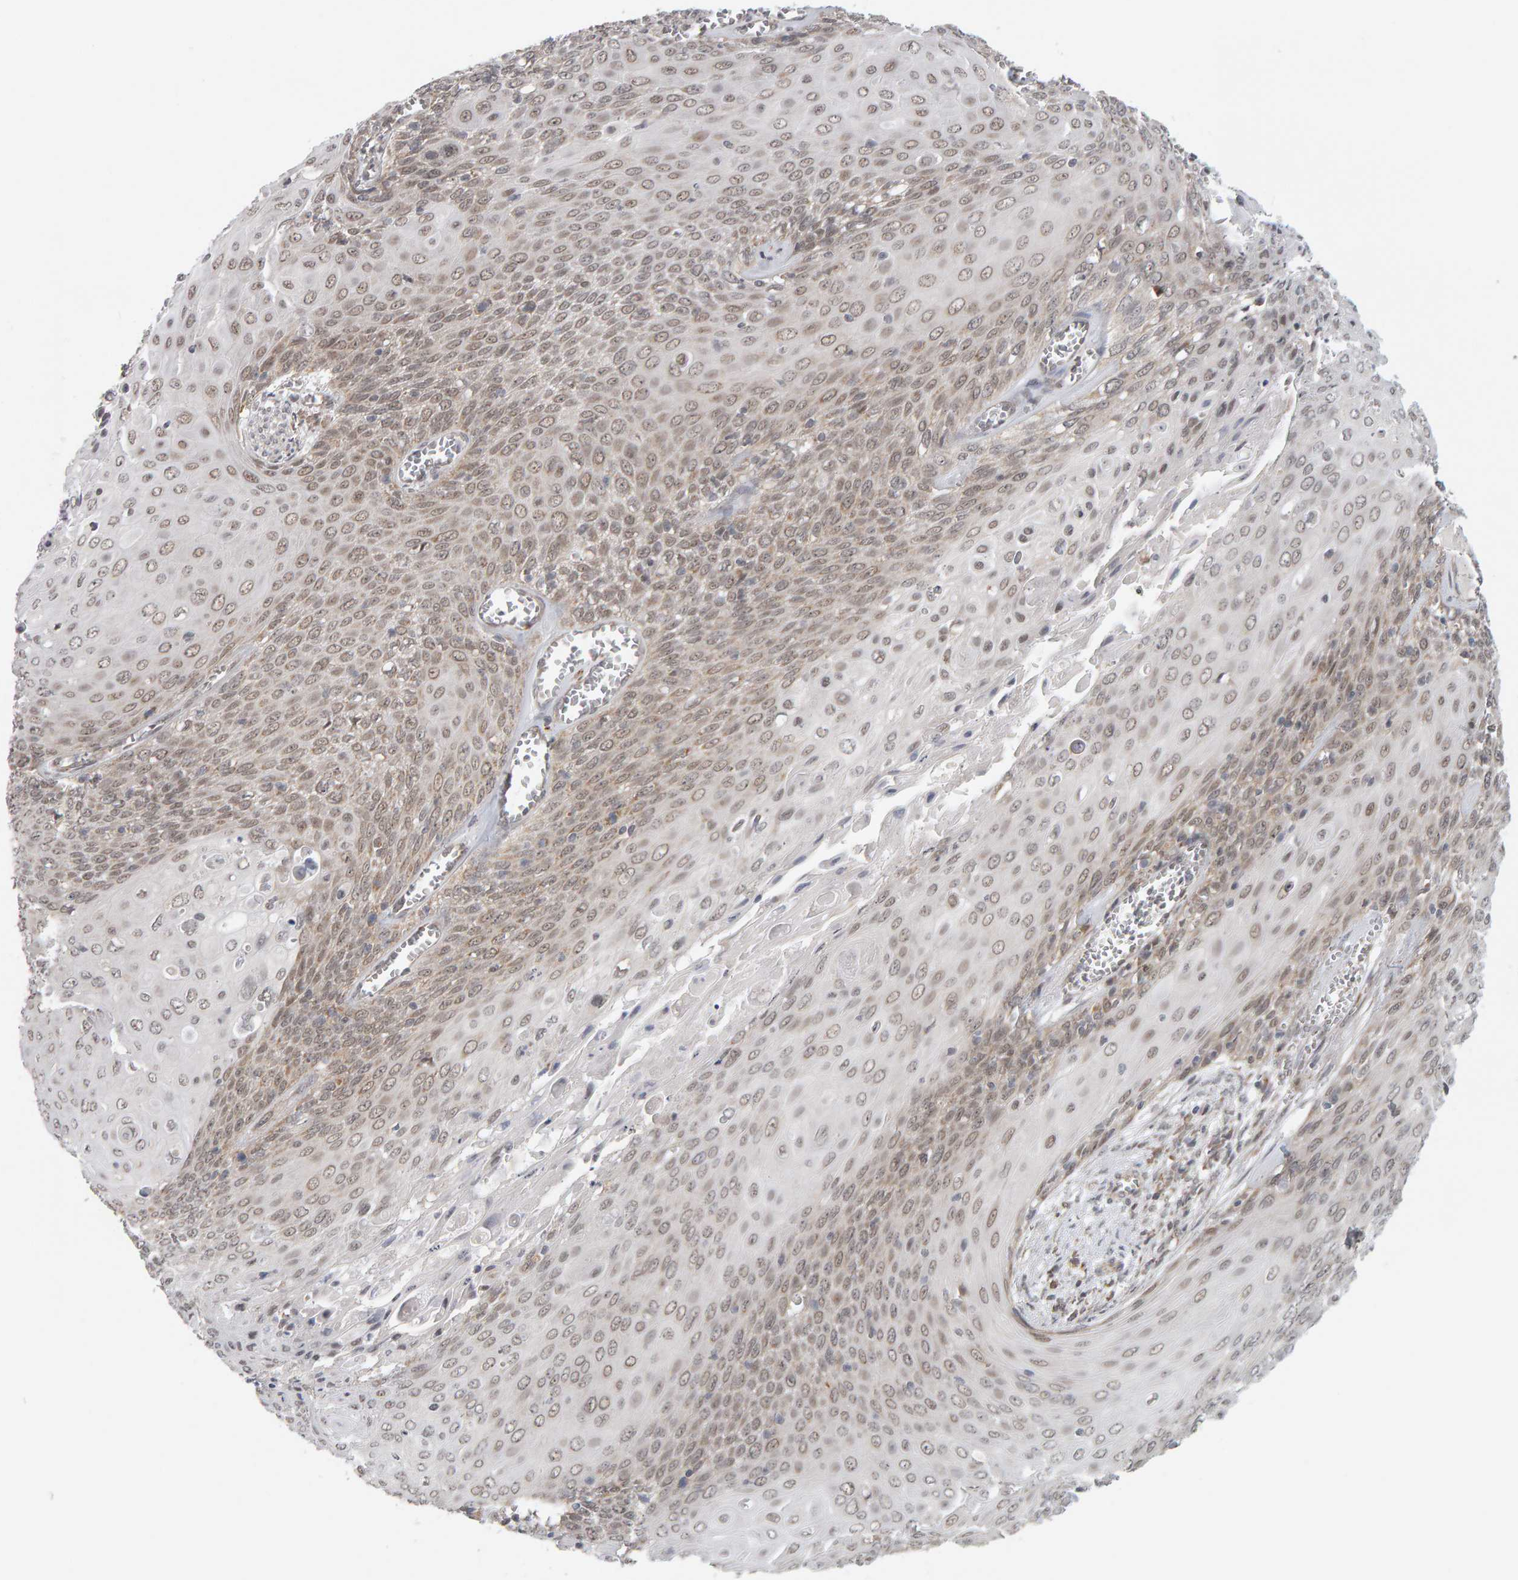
{"staining": {"intensity": "weak", "quantity": ">75%", "location": "nuclear"}, "tissue": "cervical cancer", "cell_type": "Tumor cells", "image_type": "cancer", "snomed": [{"axis": "morphology", "description": "Squamous cell carcinoma, NOS"}, {"axis": "topography", "description": "Cervix"}], "caption": "IHC (DAB (3,3'-diaminobenzidine)) staining of cervical squamous cell carcinoma shows weak nuclear protein staining in about >75% of tumor cells.", "gene": "DAP3", "patient": {"sex": "female", "age": 39}}